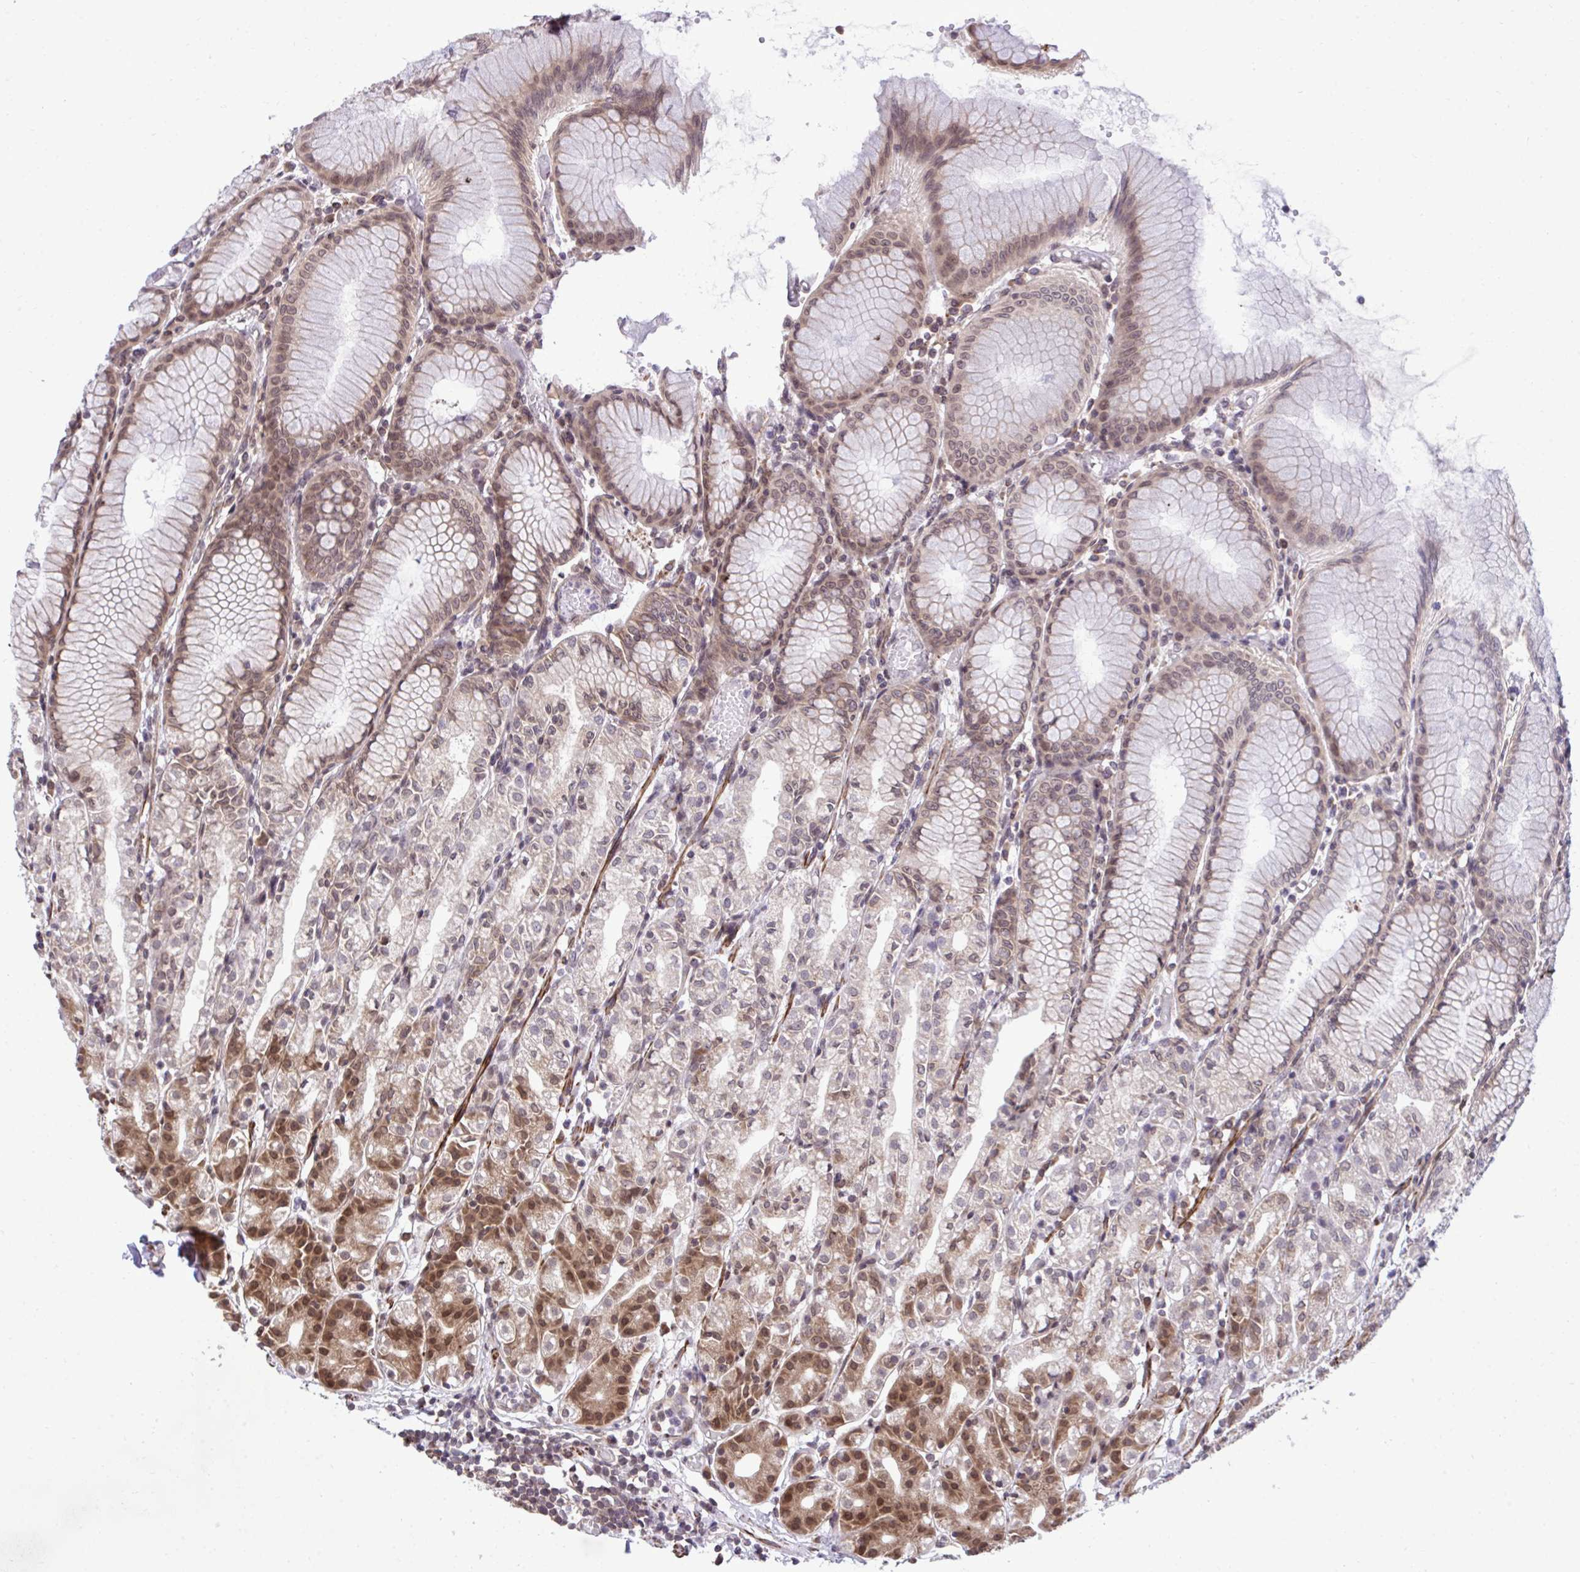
{"staining": {"intensity": "moderate", "quantity": ">75%", "location": "cytoplasmic/membranous,nuclear"}, "tissue": "stomach", "cell_type": "Glandular cells", "image_type": "normal", "snomed": [{"axis": "morphology", "description": "Normal tissue, NOS"}, {"axis": "topography", "description": "Stomach"}], "caption": "DAB immunohistochemical staining of unremarkable human stomach demonstrates moderate cytoplasmic/membranous,nuclear protein positivity in about >75% of glandular cells.", "gene": "RPS15", "patient": {"sex": "female", "age": 57}}